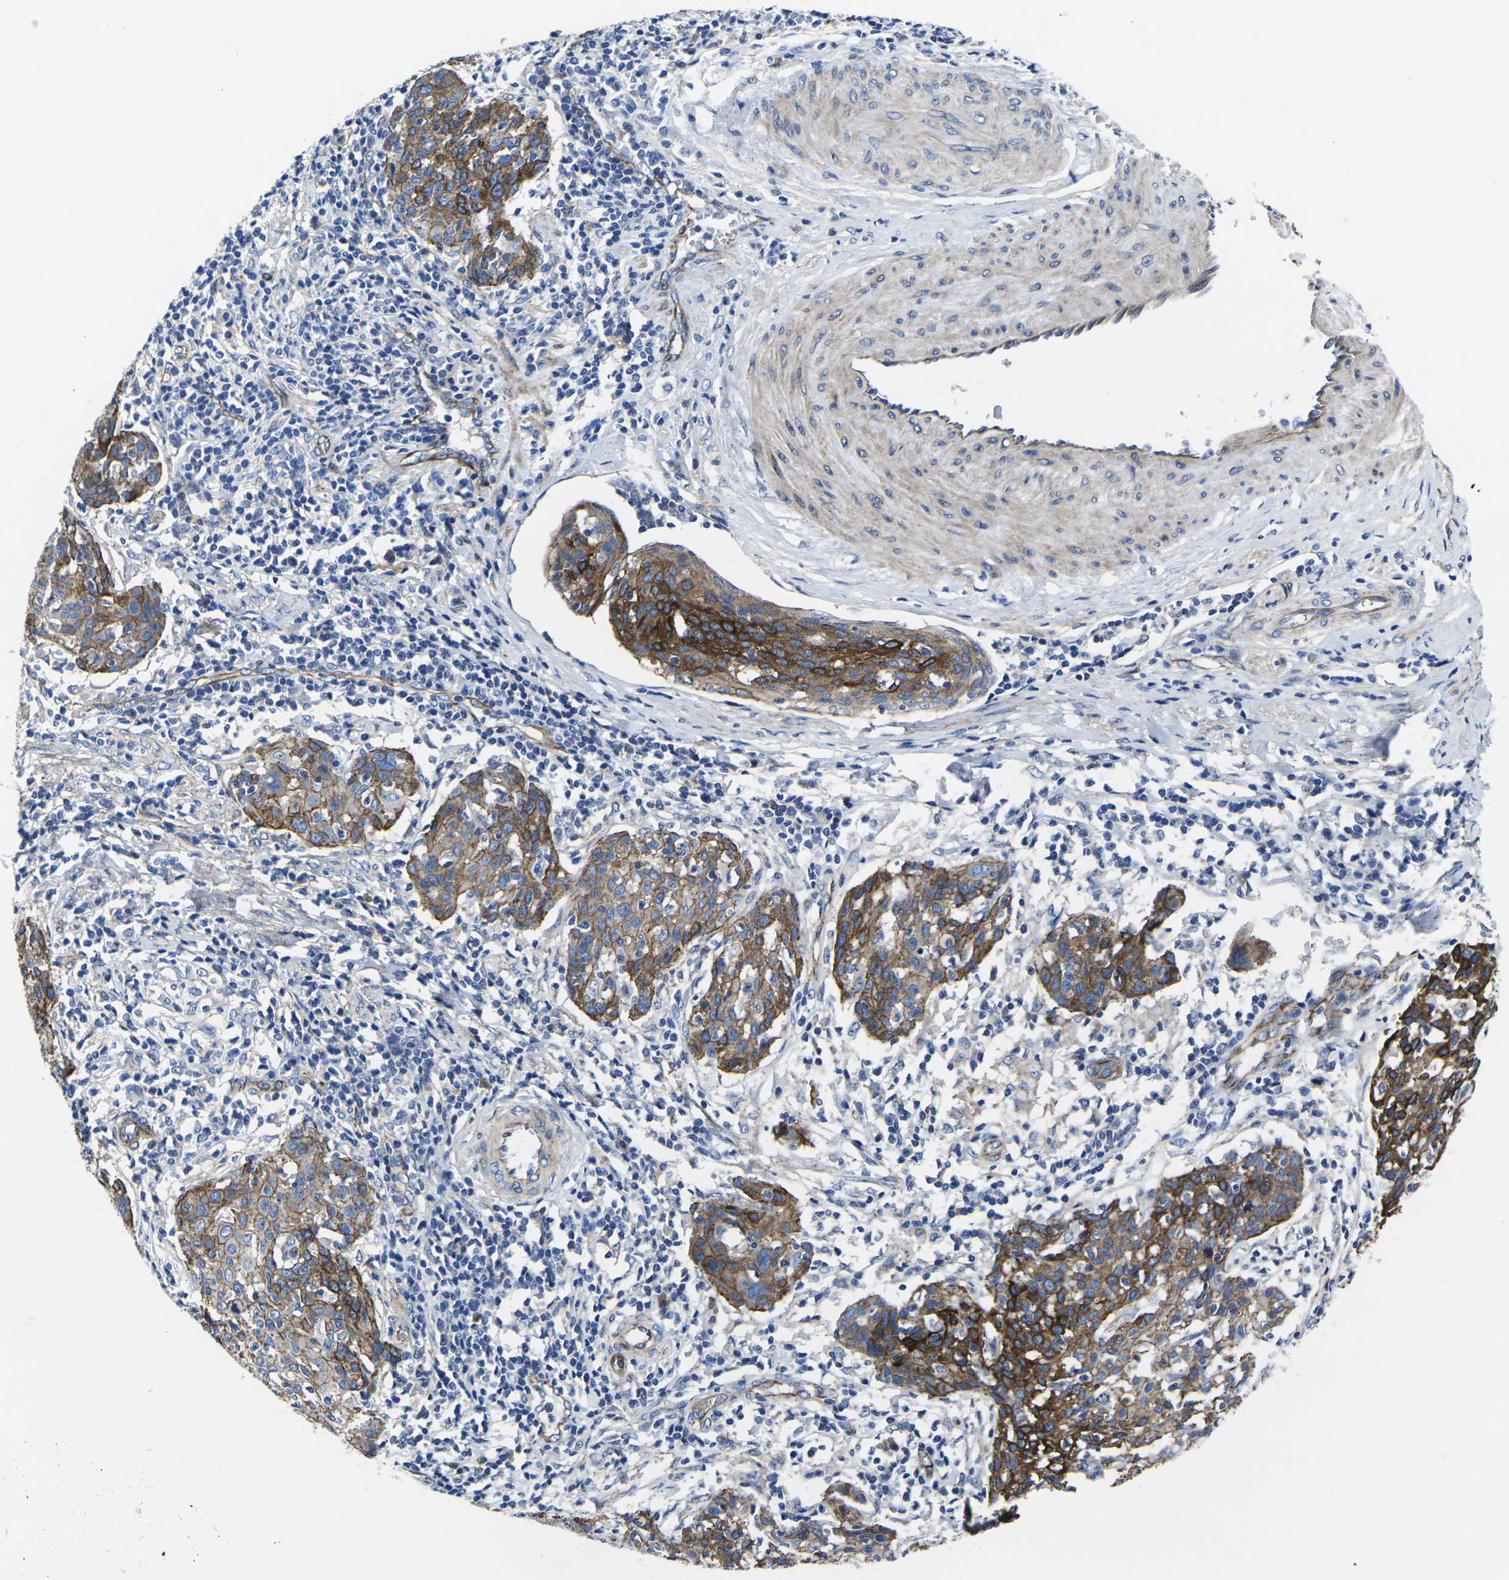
{"staining": {"intensity": "strong", "quantity": ">75%", "location": "cytoplasmic/membranous"}, "tissue": "cervical cancer", "cell_type": "Tumor cells", "image_type": "cancer", "snomed": [{"axis": "morphology", "description": "Squamous cell carcinoma, NOS"}, {"axis": "topography", "description": "Cervix"}], "caption": "This is an image of IHC staining of cervical squamous cell carcinoma, which shows strong expression in the cytoplasmic/membranous of tumor cells.", "gene": "NUMB", "patient": {"sex": "female", "age": 38}}